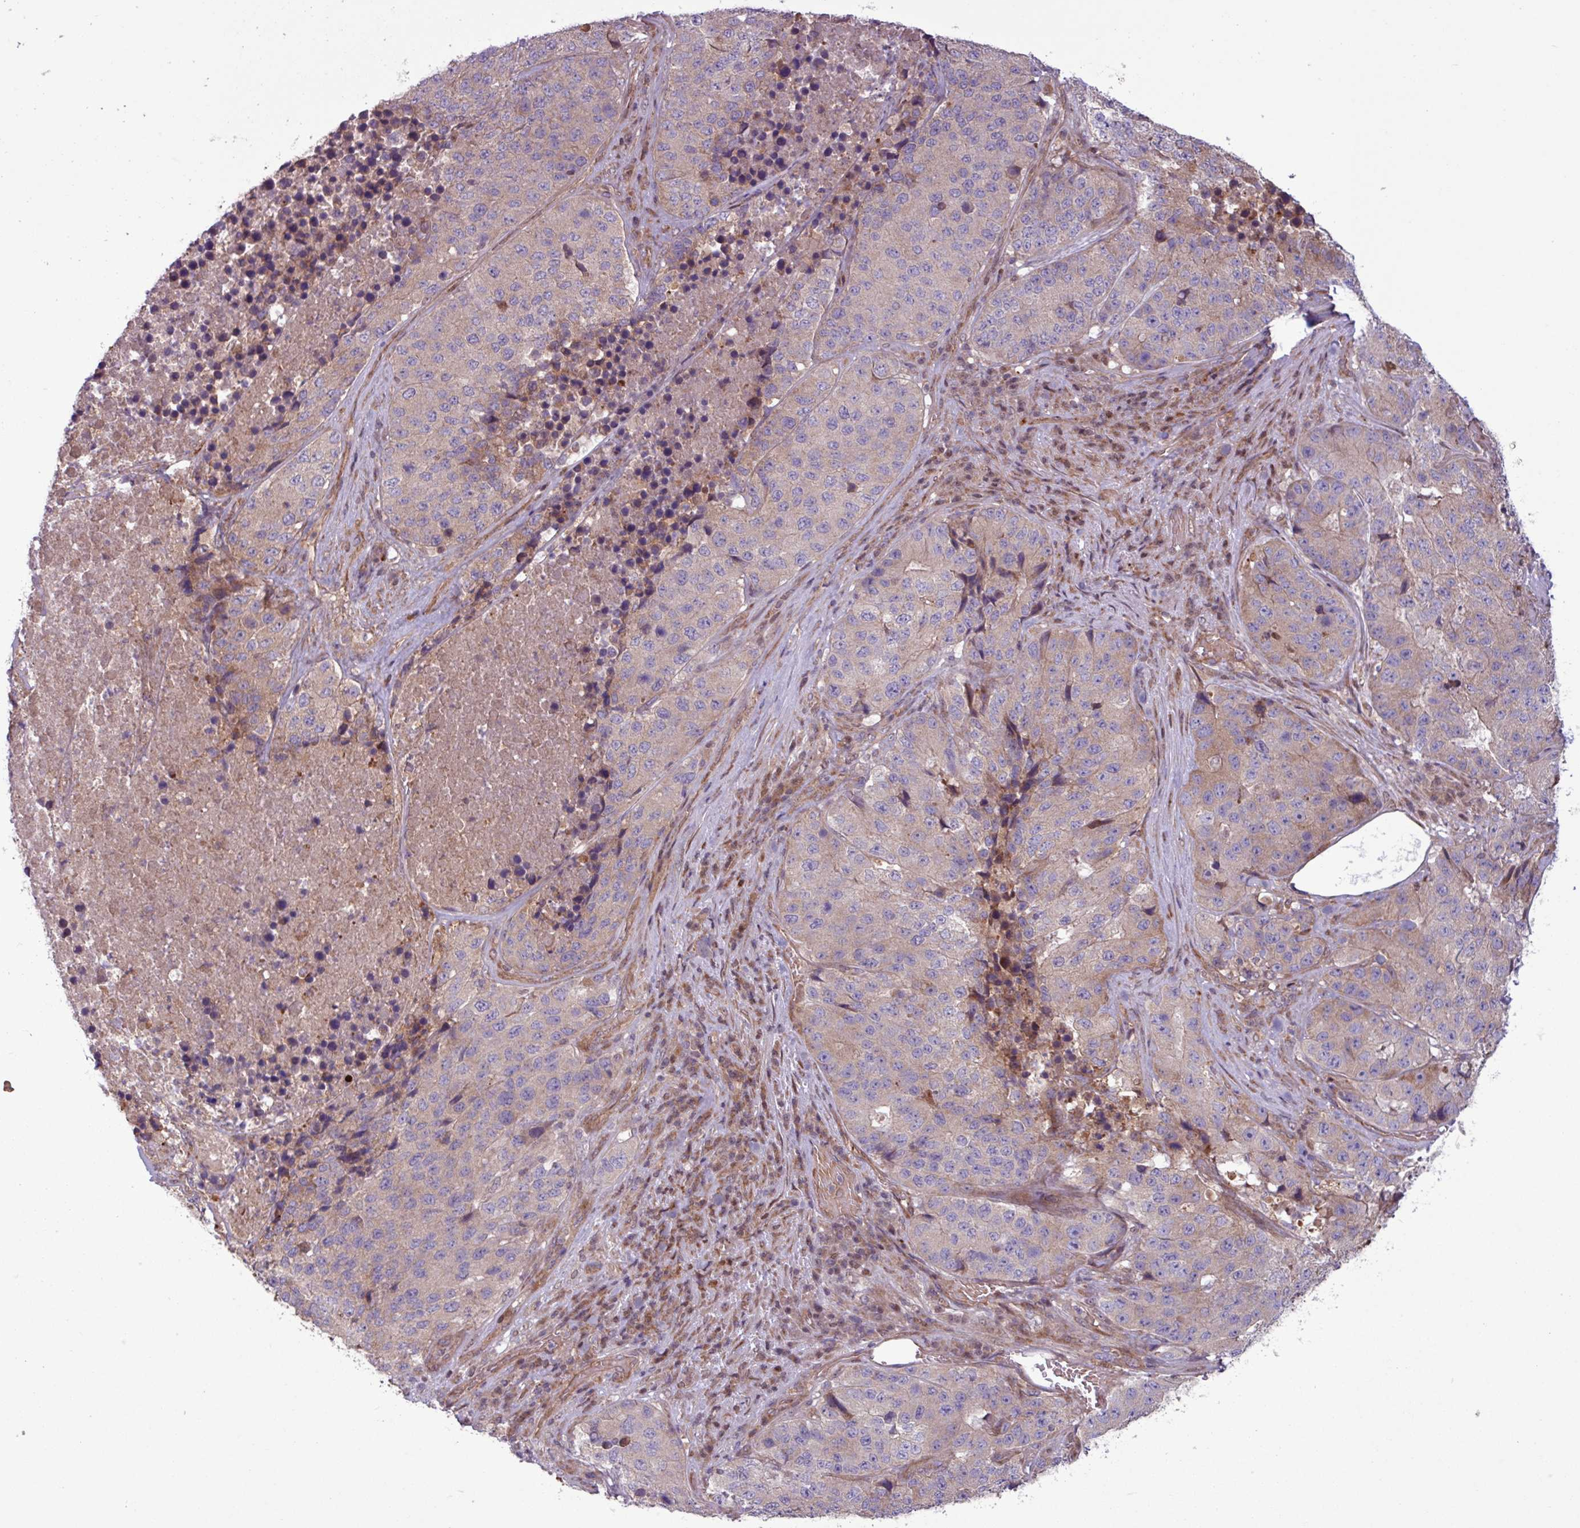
{"staining": {"intensity": "moderate", "quantity": "<25%", "location": "cytoplasmic/membranous"}, "tissue": "stomach cancer", "cell_type": "Tumor cells", "image_type": "cancer", "snomed": [{"axis": "morphology", "description": "Adenocarcinoma, NOS"}, {"axis": "topography", "description": "Stomach"}], "caption": "This photomicrograph demonstrates stomach cancer (adenocarcinoma) stained with IHC to label a protein in brown. The cytoplasmic/membranous of tumor cells show moderate positivity for the protein. Nuclei are counter-stained blue.", "gene": "PDPR", "patient": {"sex": "male", "age": 71}}